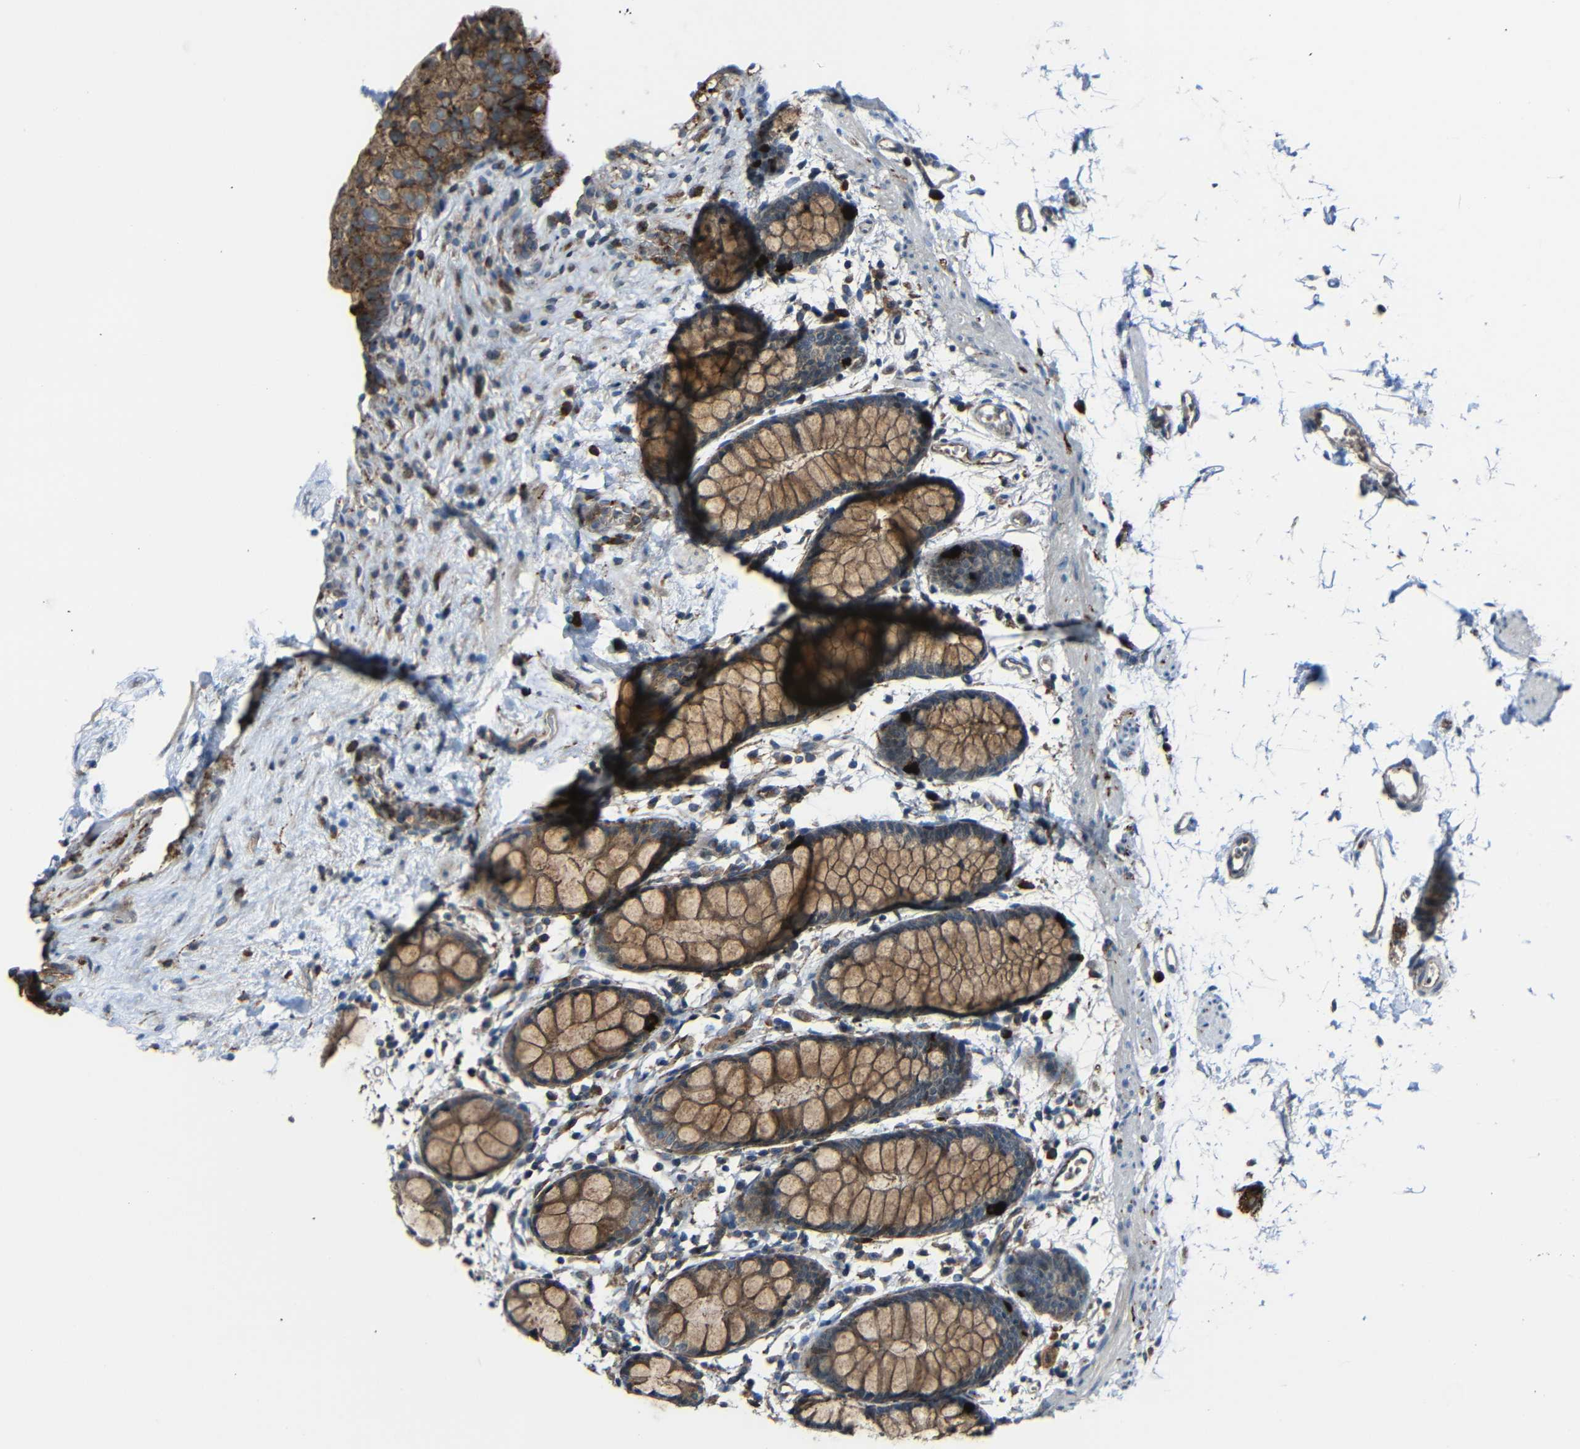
{"staining": {"intensity": "moderate", "quantity": ">75%", "location": "cytoplasmic/membranous"}, "tissue": "rectum", "cell_type": "Glandular cells", "image_type": "normal", "snomed": [{"axis": "morphology", "description": "Normal tissue, NOS"}, {"axis": "topography", "description": "Rectum"}], "caption": "A photomicrograph of rectum stained for a protein shows moderate cytoplasmic/membranous brown staining in glandular cells.", "gene": "DNAJC5", "patient": {"sex": "female", "age": 66}}